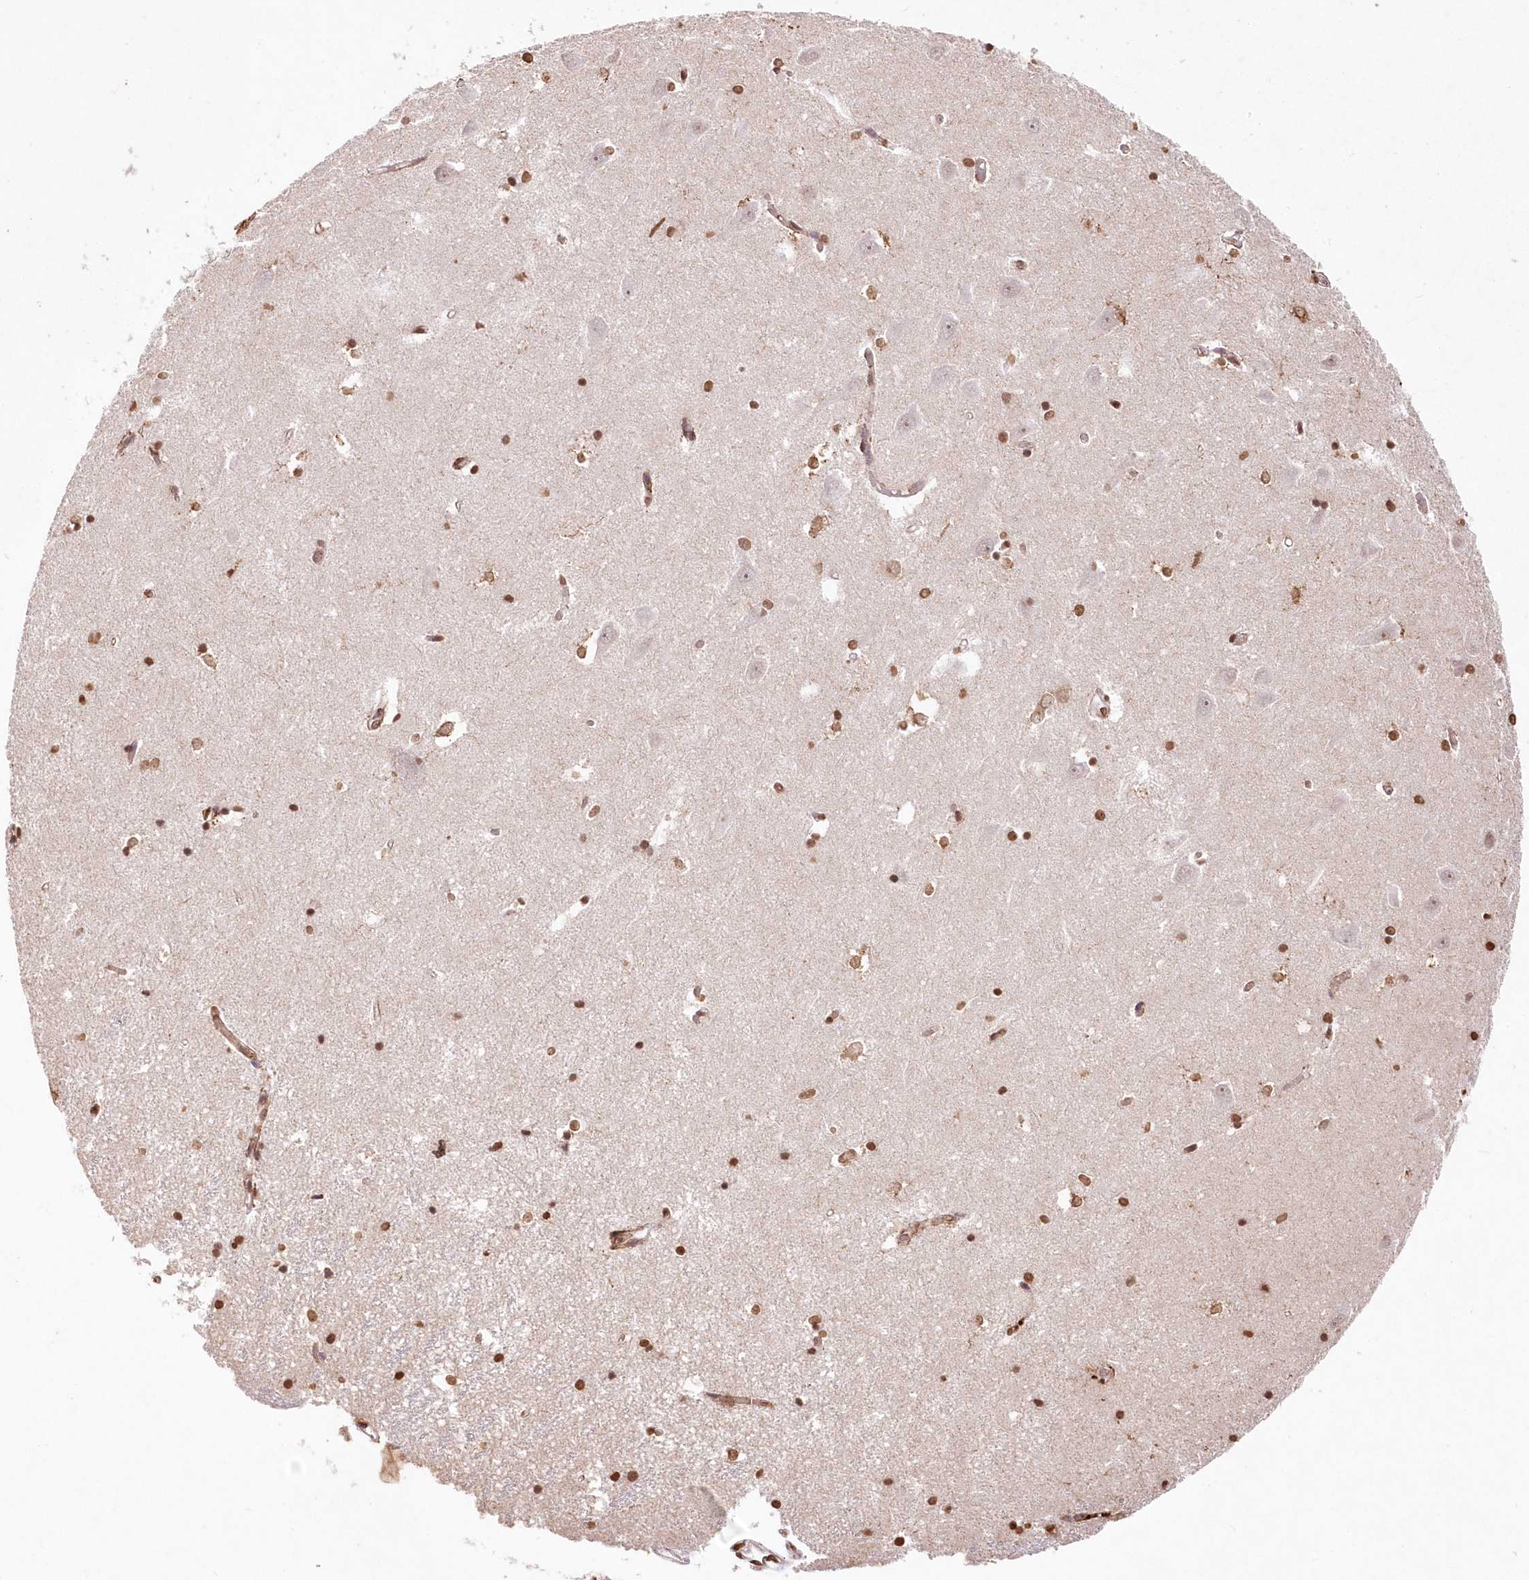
{"staining": {"intensity": "moderate", "quantity": ">75%", "location": "nuclear"}, "tissue": "hippocampus", "cell_type": "Glial cells", "image_type": "normal", "snomed": [{"axis": "morphology", "description": "Normal tissue, NOS"}, {"axis": "topography", "description": "Hippocampus"}], "caption": "Brown immunohistochemical staining in benign hippocampus exhibits moderate nuclear expression in about >75% of glial cells. The staining was performed using DAB (3,3'-diaminobenzidine) to visualize the protein expression in brown, while the nuclei were stained in blue with hematoxylin (Magnification: 20x).", "gene": "ENSG00000275740", "patient": {"sex": "male", "age": 70}}